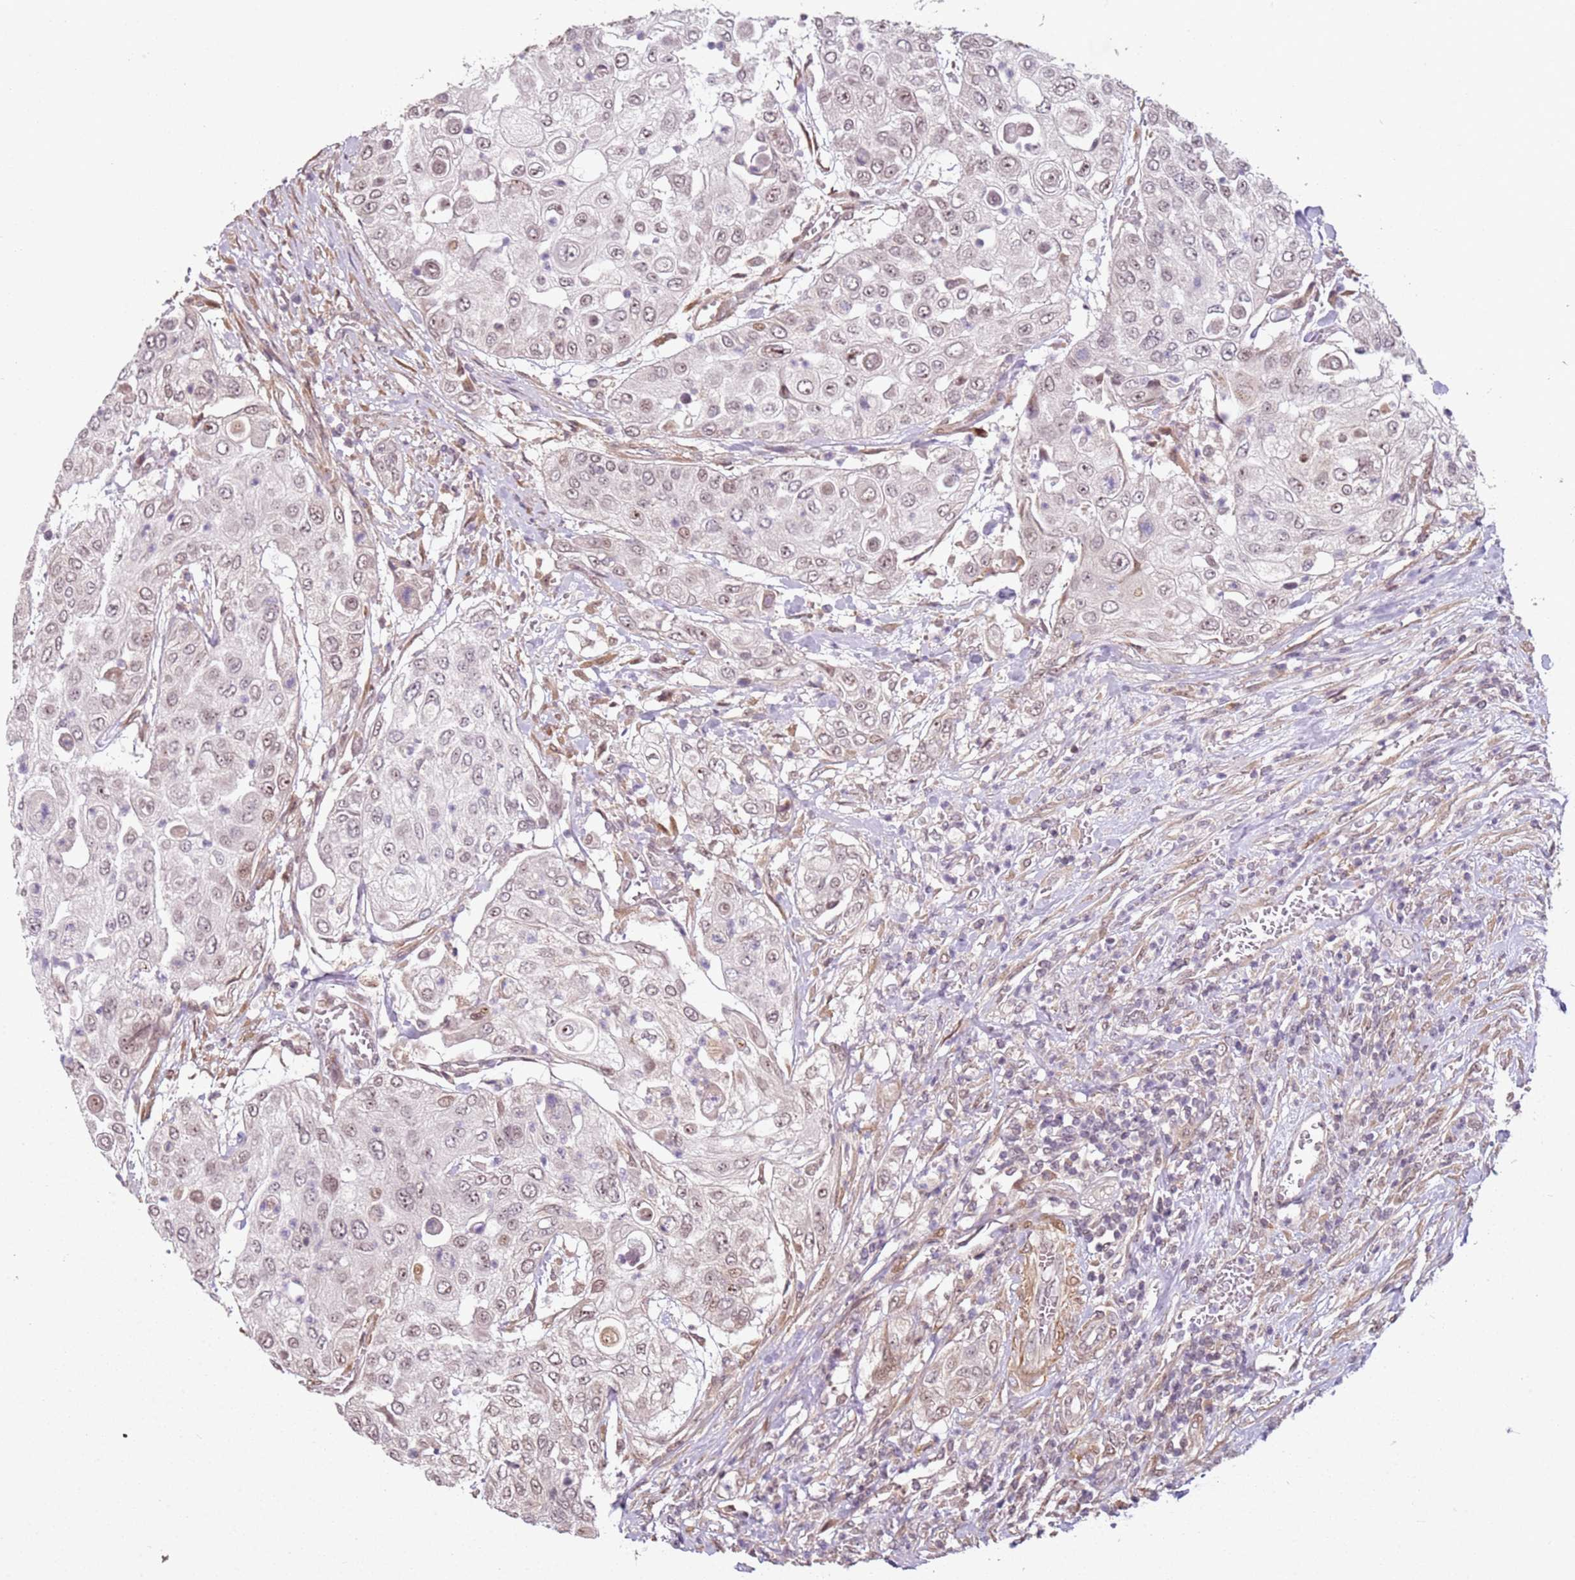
{"staining": {"intensity": "weak", "quantity": ">75%", "location": "nuclear"}, "tissue": "urothelial cancer", "cell_type": "Tumor cells", "image_type": "cancer", "snomed": [{"axis": "morphology", "description": "Urothelial carcinoma, High grade"}, {"axis": "topography", "description": "Urinary bladder"}], "caption": "A brown stain shows weak nuclear staining of a protein in urothelial cancer tumor cells.", "gene": "CHURC1", "patient": {"sex": "female", "age": 79}}